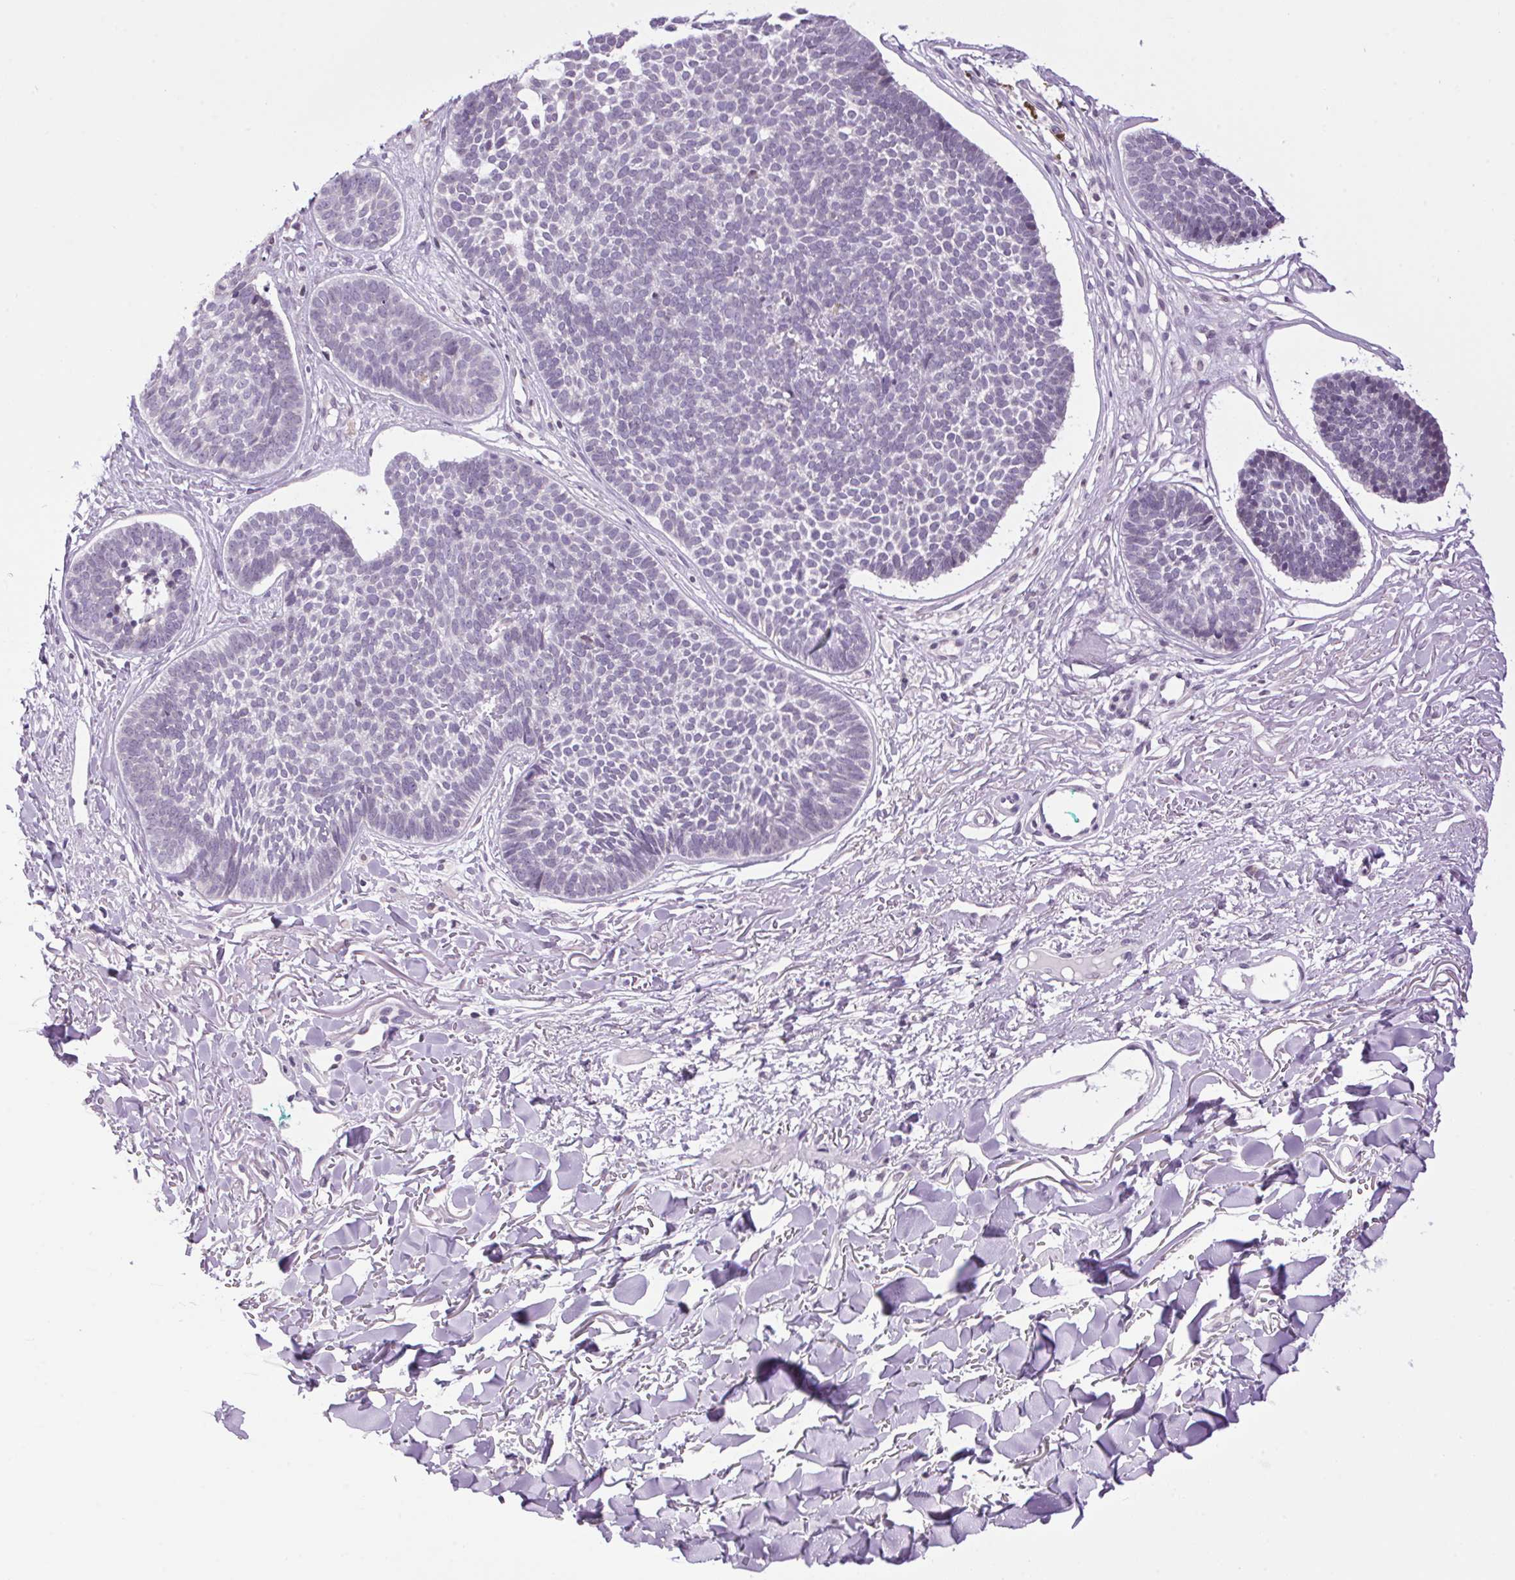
{"staining": {"intensity": "negative", "quantity": "none", "location": "none"}, "tissue": "skin cancer", "cell_type": "Tumor cells", "image_type": "cancer", "snomed": [{"axis": "morphology", "description": "Basal cell carcinoma"}, {"axis": "topography", "description": "Skin"}, {"axis": "topography", "description": "Skin of neck"}, {"axis": "topography", "description": "Skin of shoulder"}, {"axis": "topography", "description": "Skin of back"}], "caption": "There is no significant positivity in tumor cells of skin basal cell carcinoma. (DAB IHC with hematoxylin counter stain).", "gene": "SMIM13", "patient": {"sex": "male", "age": 80}}